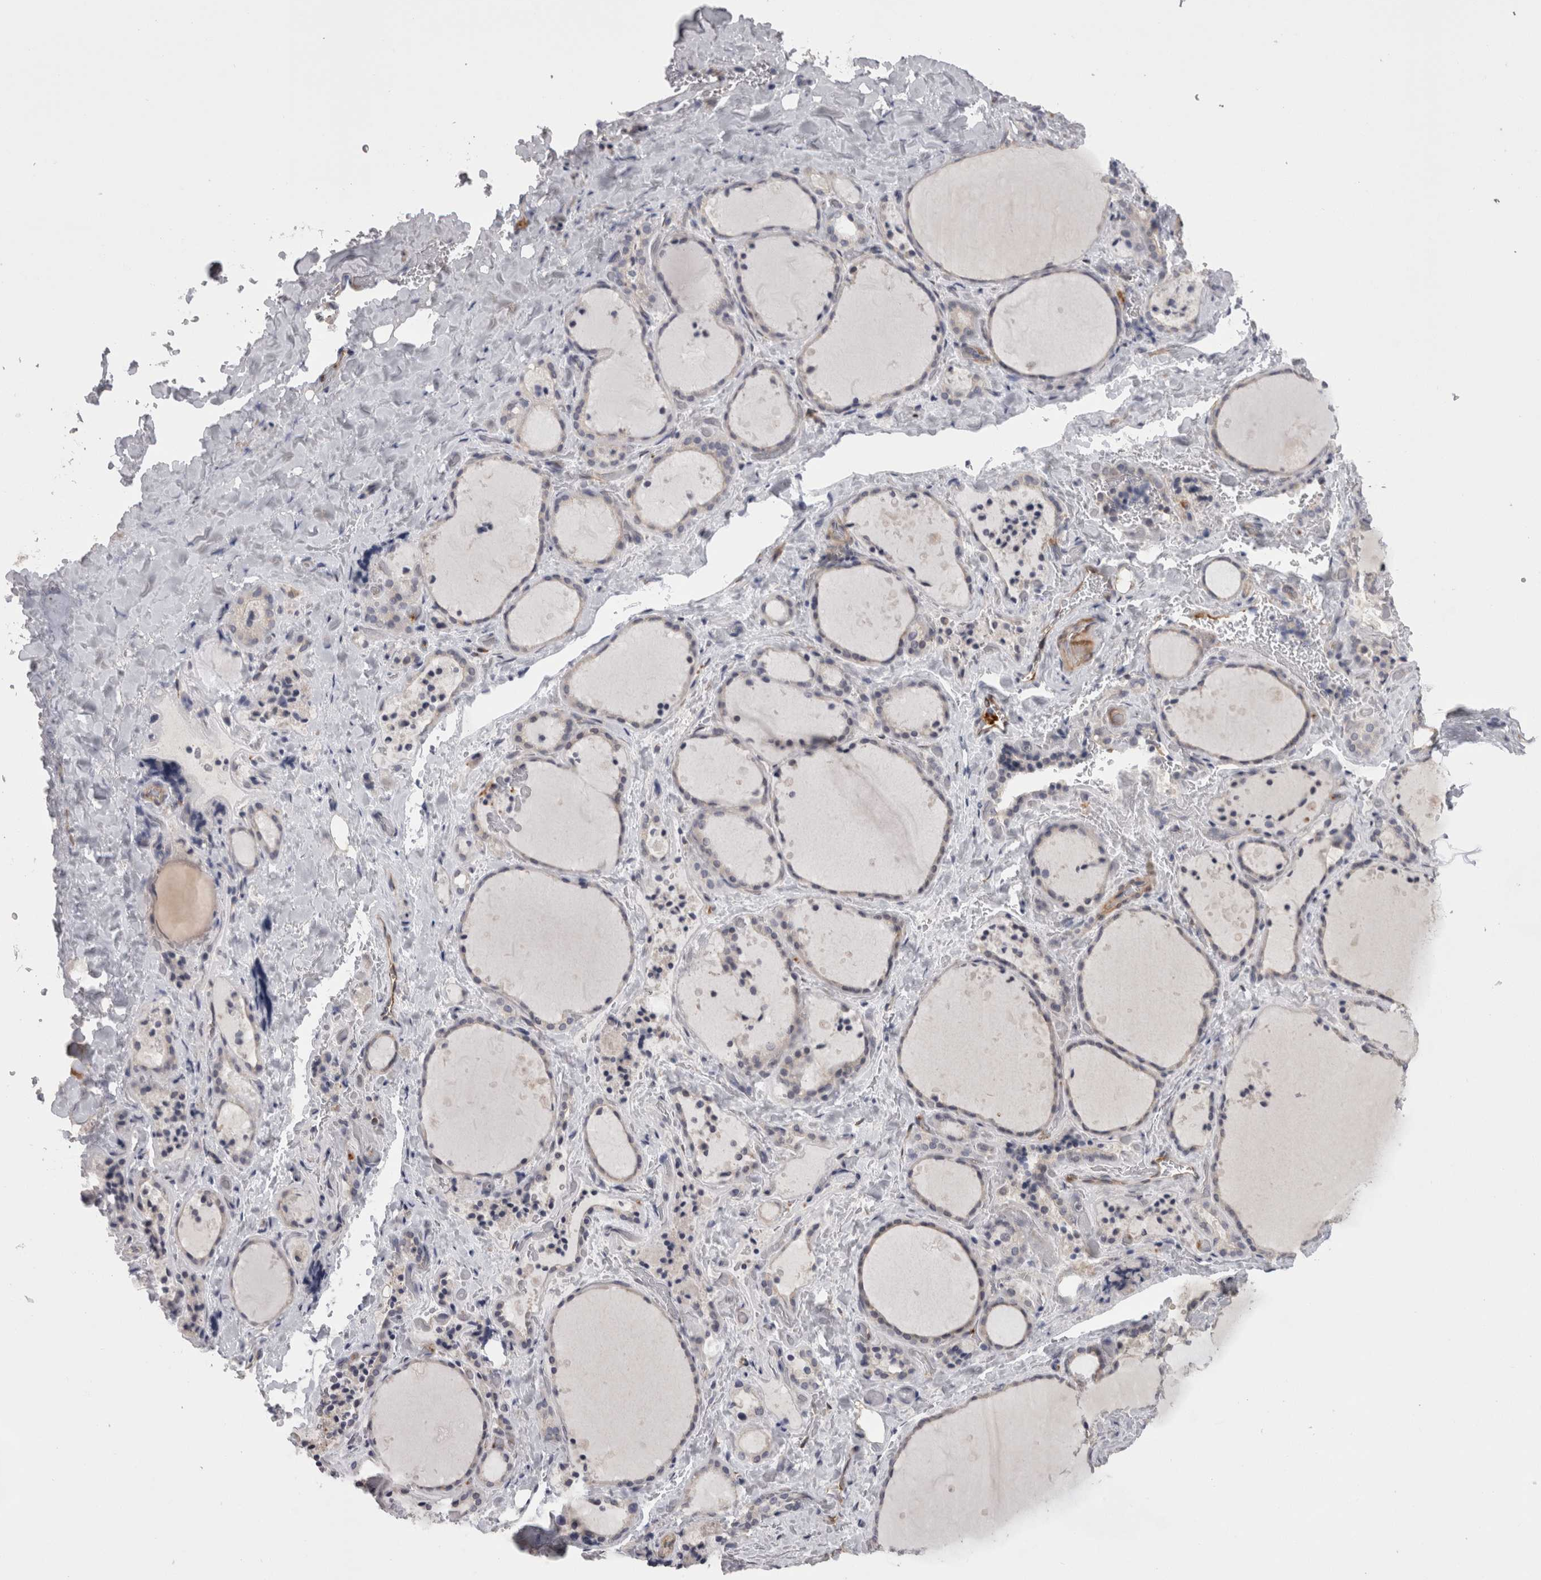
{"staining": {"intensity": "weak", "quantity": "<25%", "location": "cytoplasmic/membranous"}, "tissue": "thyroid gland", "cell_type": "Glandular cells", "image_type": "normal", "snomed": [{"axis": "morphology", "description": "Normal tissue, NOS"}, {"axis": "topography", "description": "Thyroid gland"}], "caption": "An immunohistochemistry photomicrograph of normal thyroid gland is shown. There is no staining in glandular cells of thyroid gland. (DAB IHC, high magnification).", "gene": "RMDN1", "patient": {"sex": "female", "age": 44}}